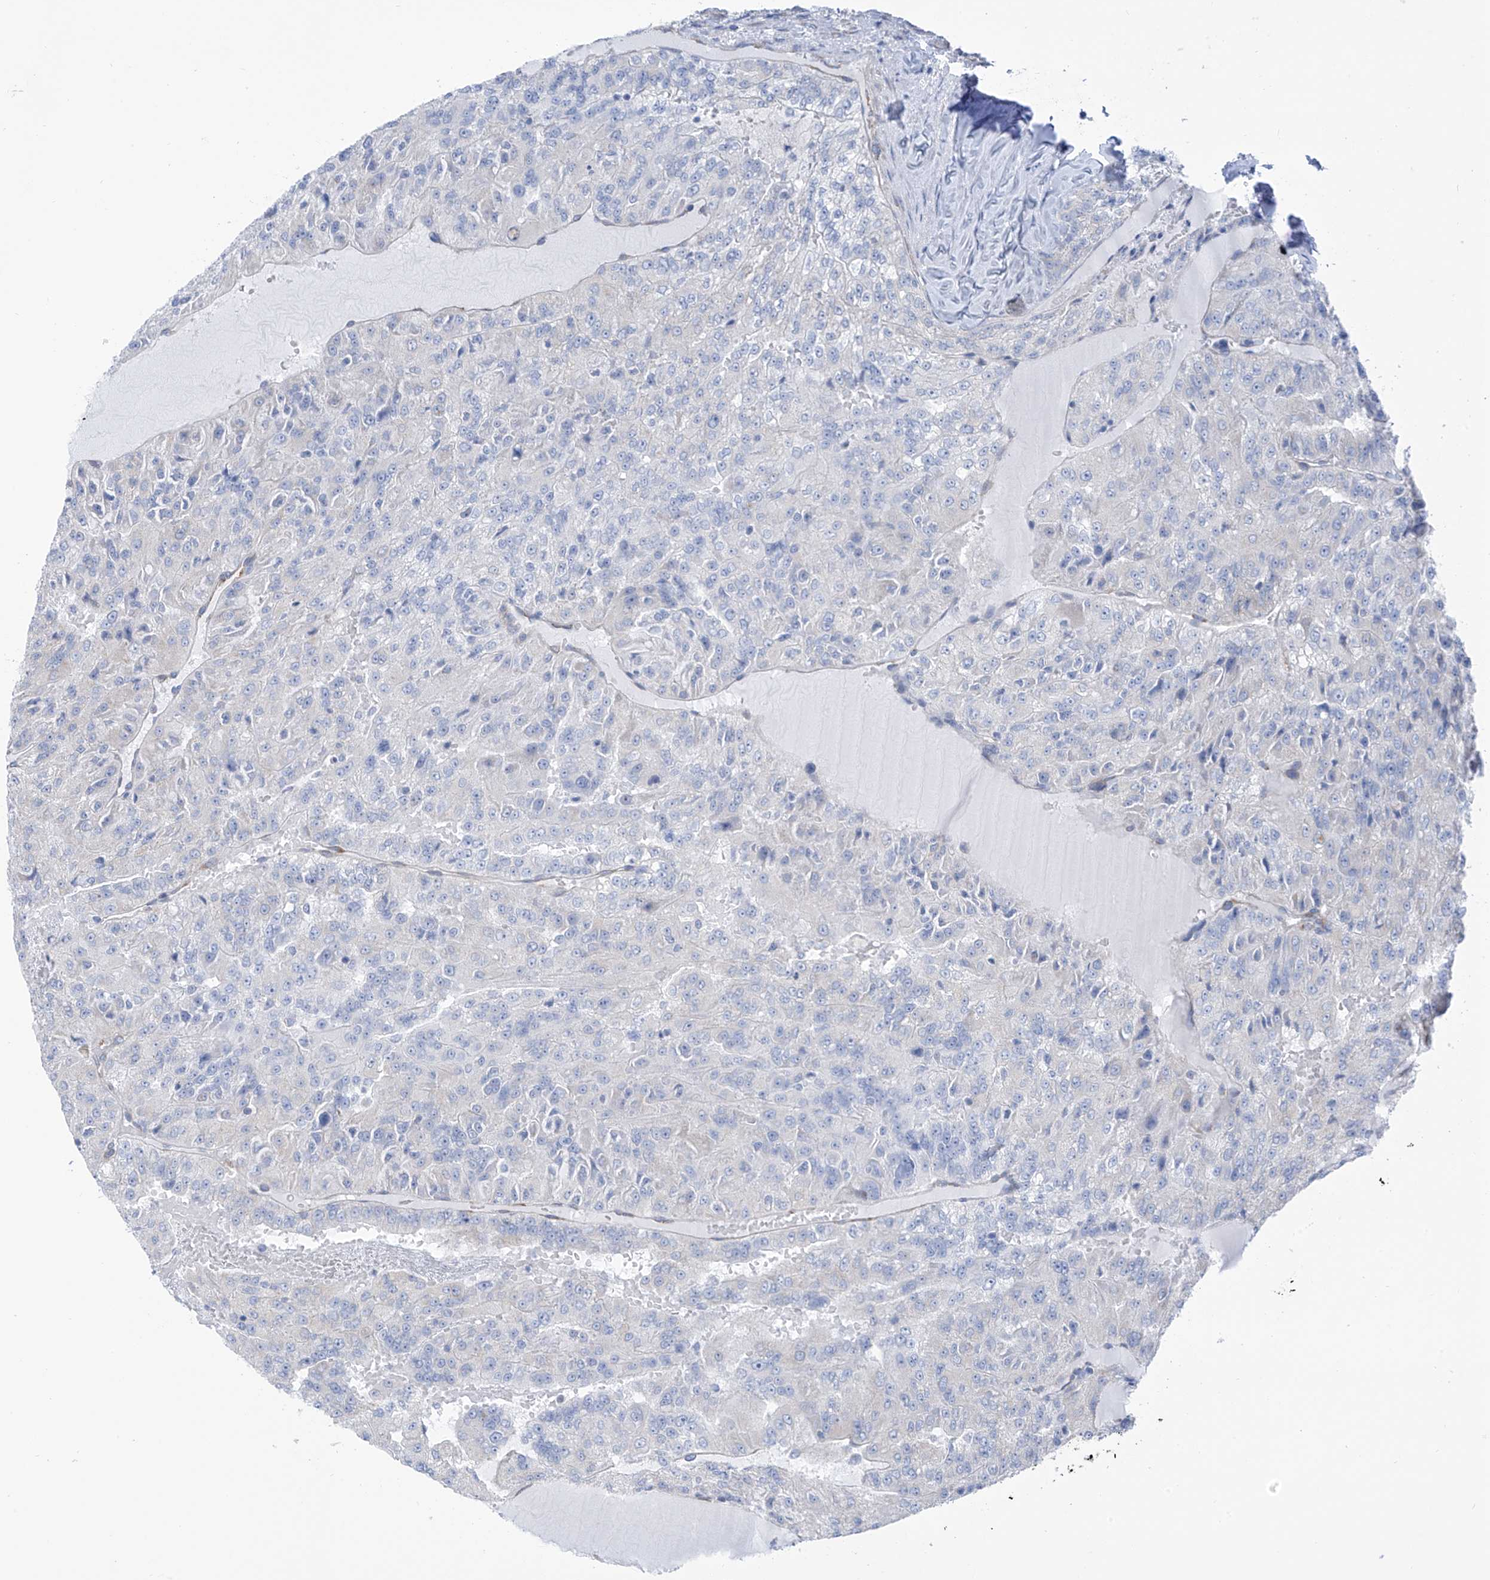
{"staining": {"intensity": "negative", "quantity": "none", "location": "none"}, "tissue": "renal cancer", "cell_type": "Tumor cells", "image_type": "cancer", "snomed": [{"axis": "morphology", "description": "Adenocarcinoma, NOS"}, {"axis": "topography", "description": "Kidney"}], "caption": "Human renal adenocarcinoma stained for a protein using immunohistochemistry (IHC) shows no expression in tumor cells.", "gene": "RCN2", "patient": {"sex": "female", "age": 63}}